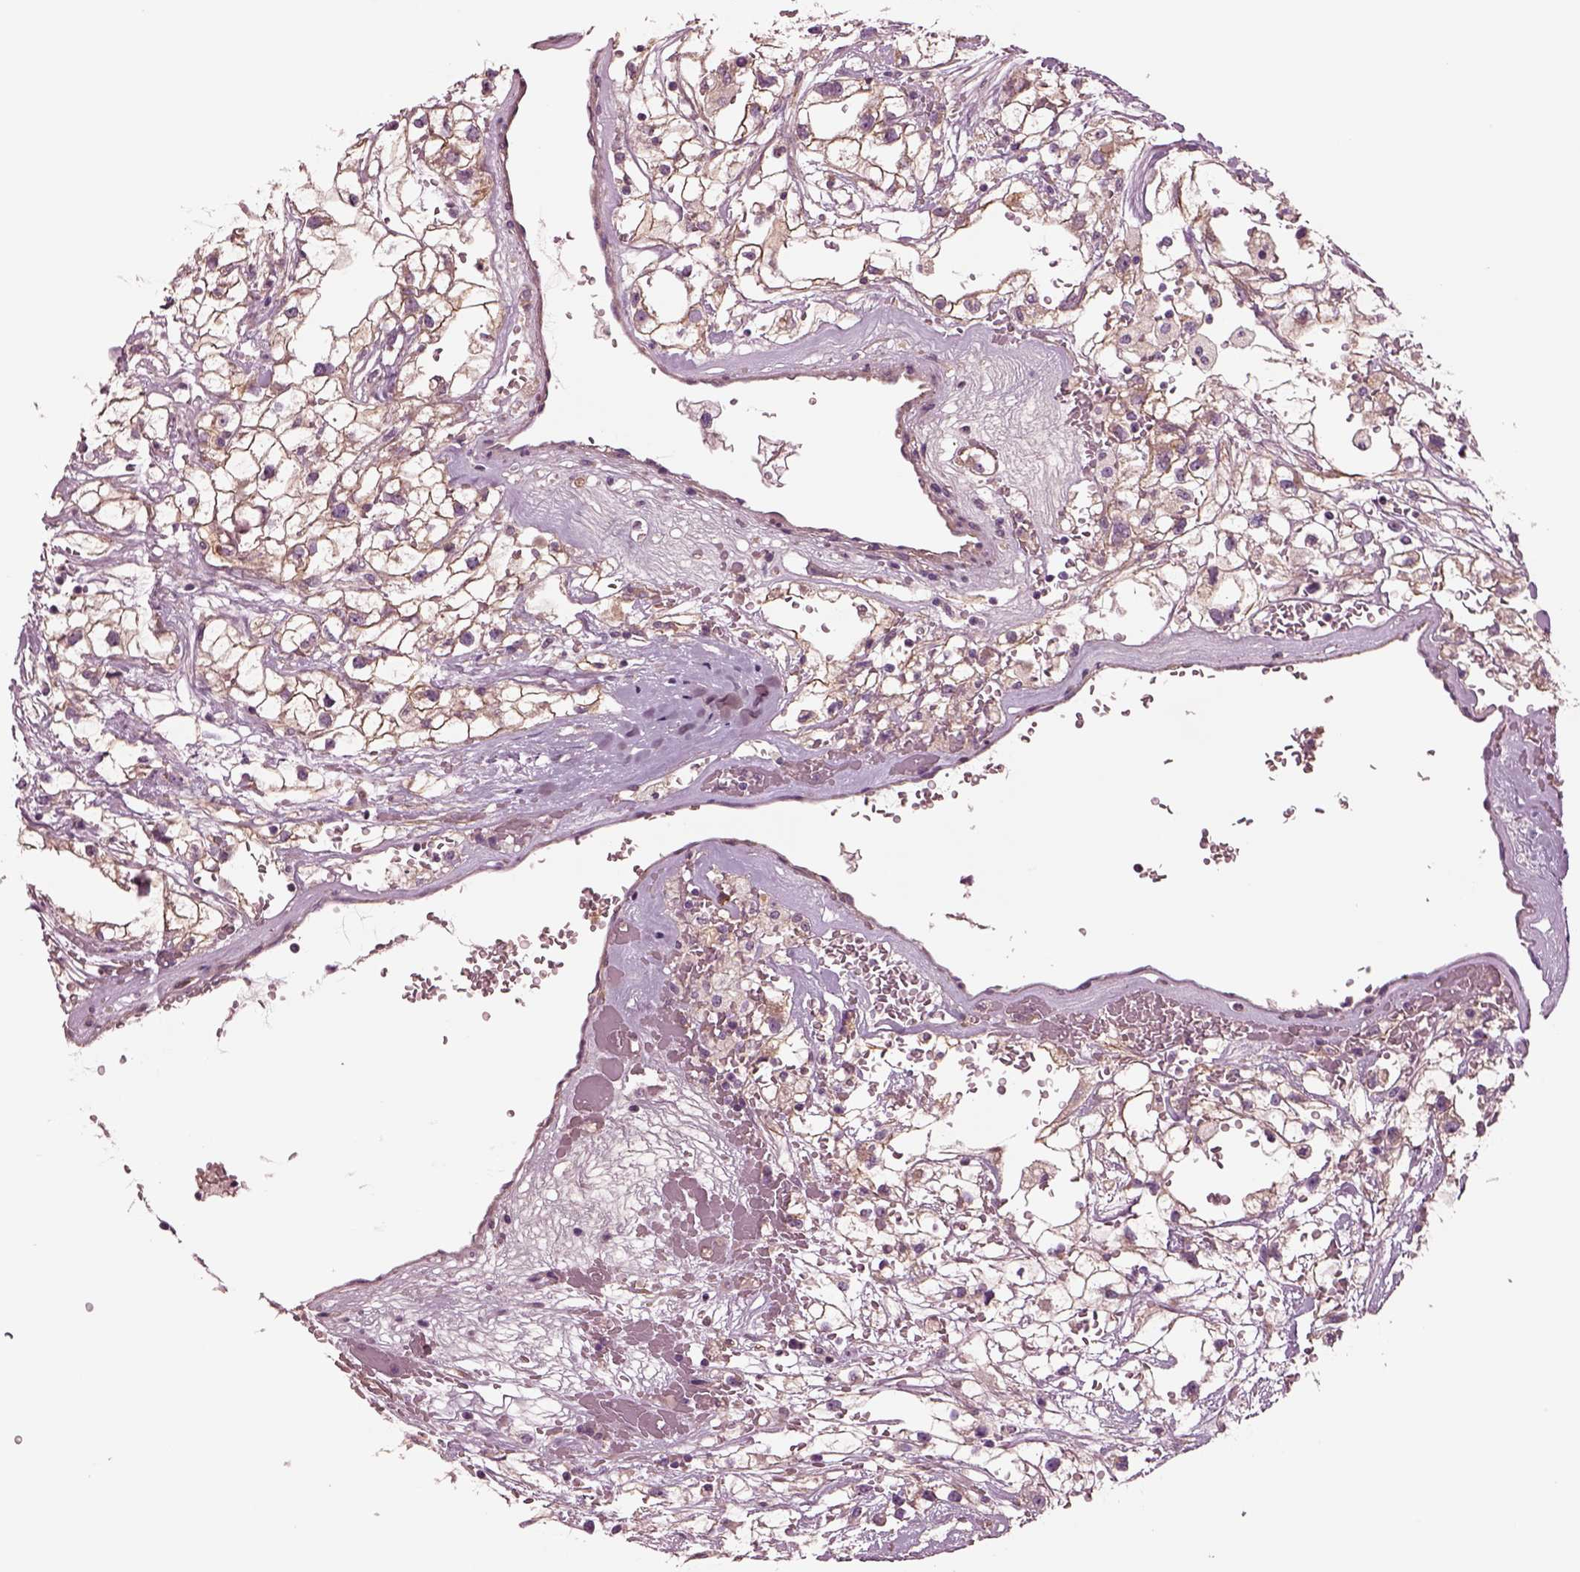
{"staining": {"intensity": "weak", "quantity": "25%-75%", "location": "cytoplasmic/membranous"}, "tissue": "renal cancer", "cell_type": "Tumor cells", "image_type": "cancer", "snomed": [{"axis": "morphology", "description": "Adenocarcinoma, NOS"}, {"axis": "topography", "description": "Kidney"}], "caption": "A photomicrograph showing weak cytoplasmic/membranous expression in about 25%-75% of tumor cells in renal adenocarcinoma, as visualized by brown immunohistochemical staining.", "gene": "HTR1B", "patient": {"sex": "male", "age": 59}}